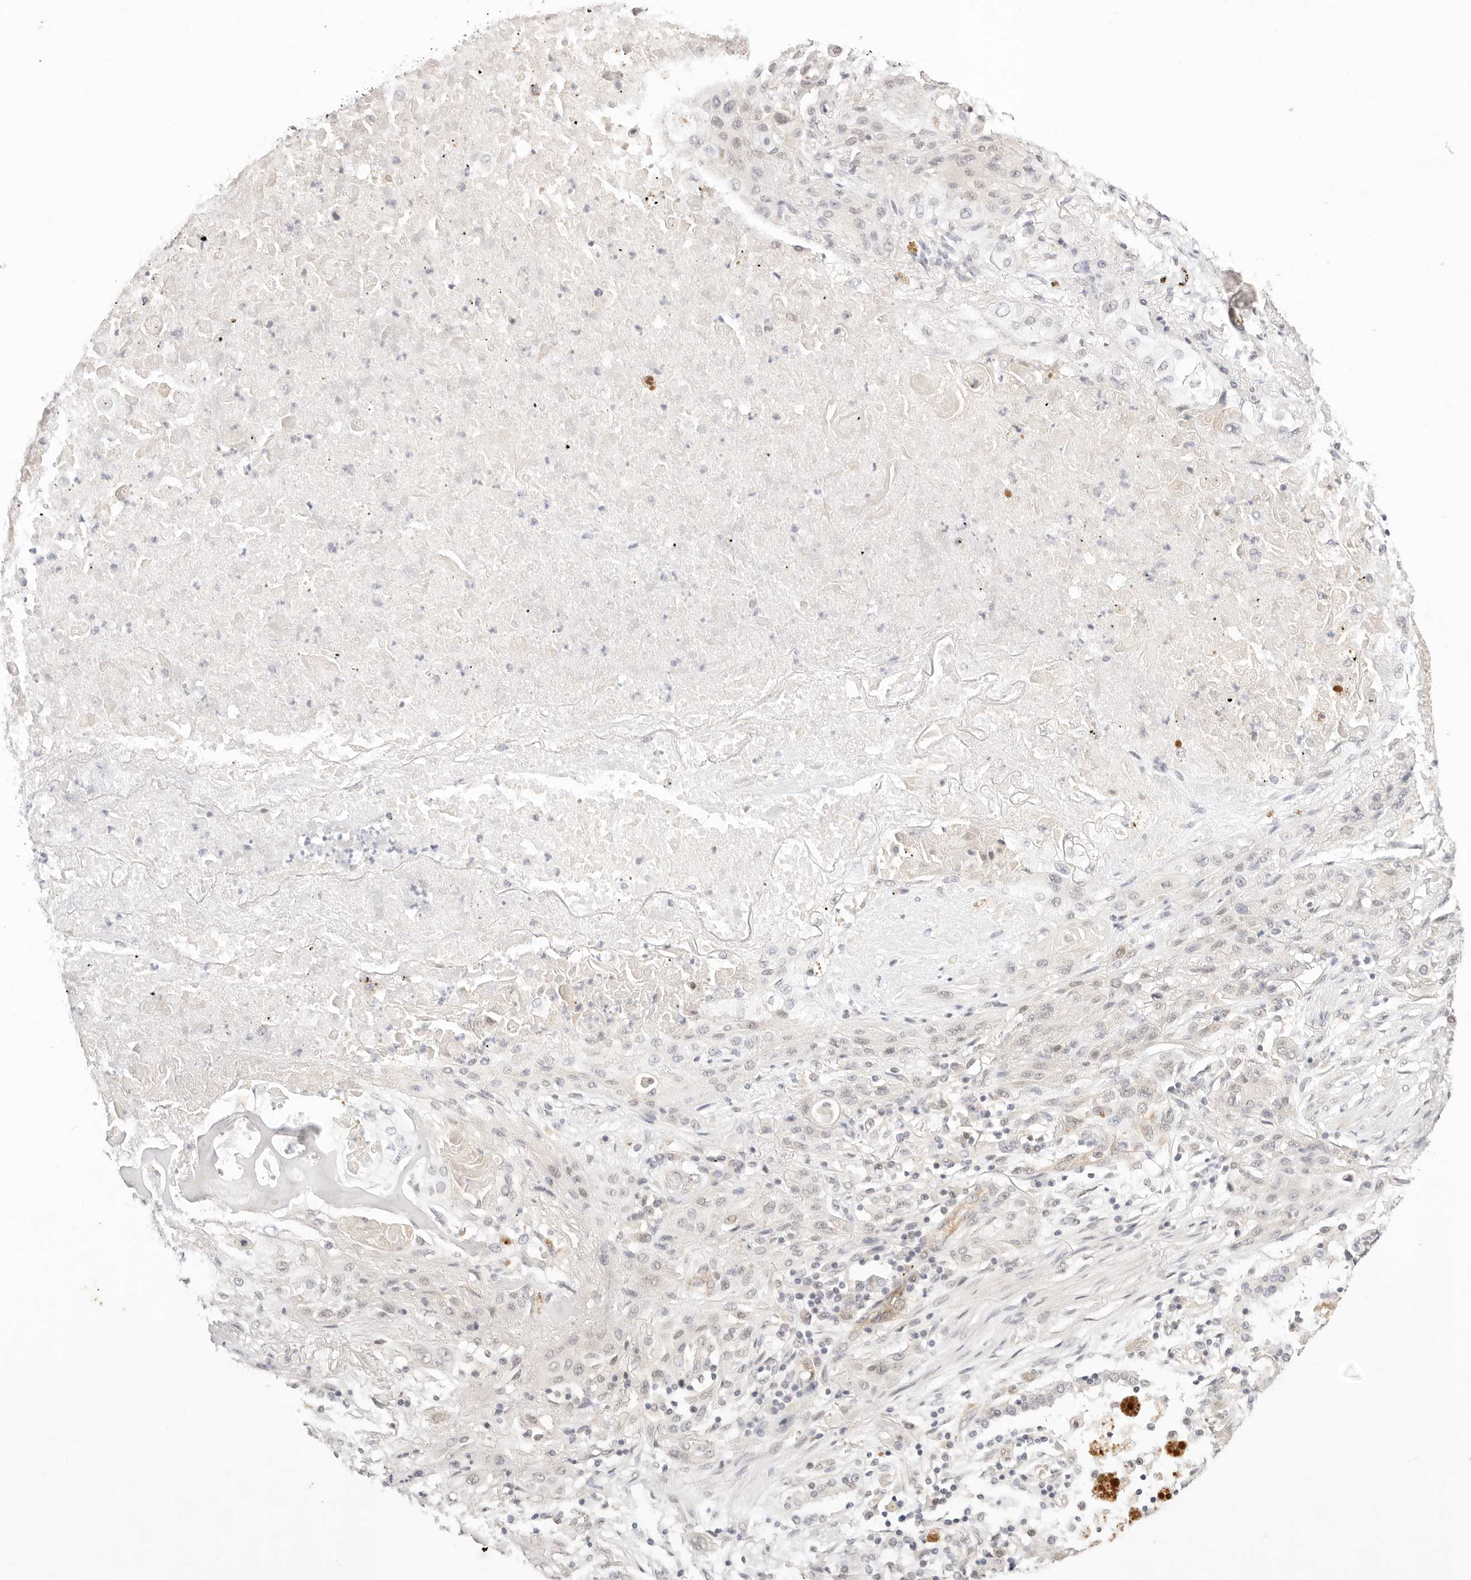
{"staining": {"intensity": "negative", "quantity": "none", "location": "none"}, "tissue": "lung cancer", "cell_type": "Tumor cells", "image_type": "cancer", "snomed": [{"axis": "morphology", "description": "Squamous cell carcinoma, NOS"}, {"axis": "topography", "description": "Lung"}], "caption": "A micrograph of human lung squamous cell carcinoma is negative for staining in tumor cells. Nuclei are stained in blue.", "gene": "GPR156", "patient": {"sex": "female", "age": 47}}